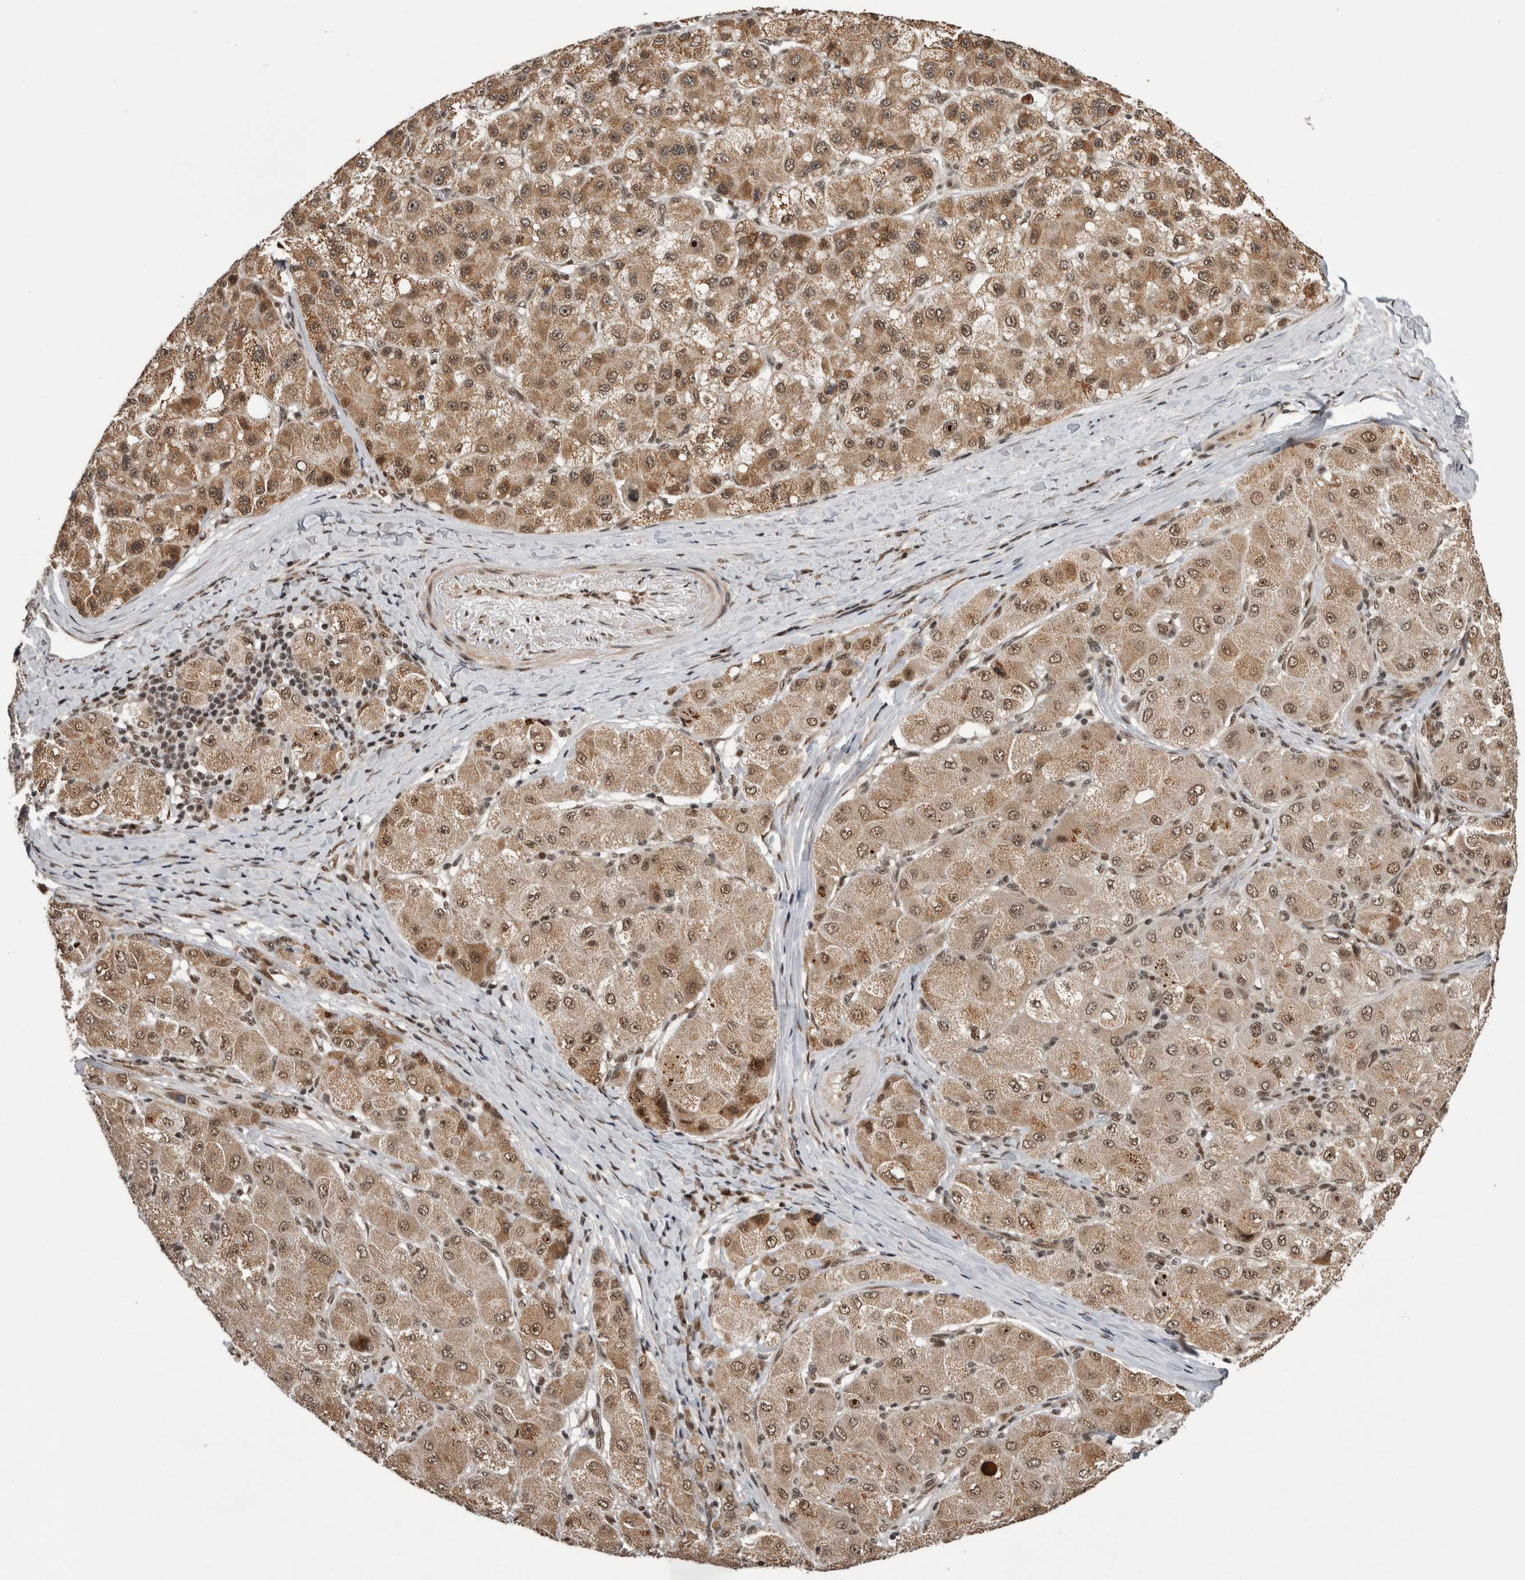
{"staining": {"intensity": "moderate", "quantity": ">75%", "location": "cytoplasmic/membranous,nuclear"}, "tissue": "liver cancer", "cell_type": "Tumor cells", "image_type": "cancer", "snomed": [{"axis": "morphology", "description": "Carcinoma, Hepatocellular, NOS"}, {"axis": "topography", "description": "Liver"}], "caption": "A histopathology image showing moderate cytoplasmic/membranous and nuclear expression in approximately >75% of tumor cells in liver cancer (hepatocellular carcinoma), as visualized by brown immunohistochemical staining.", "gene": "CPSF2", "patient": {"sex": "male", "age": 80}}